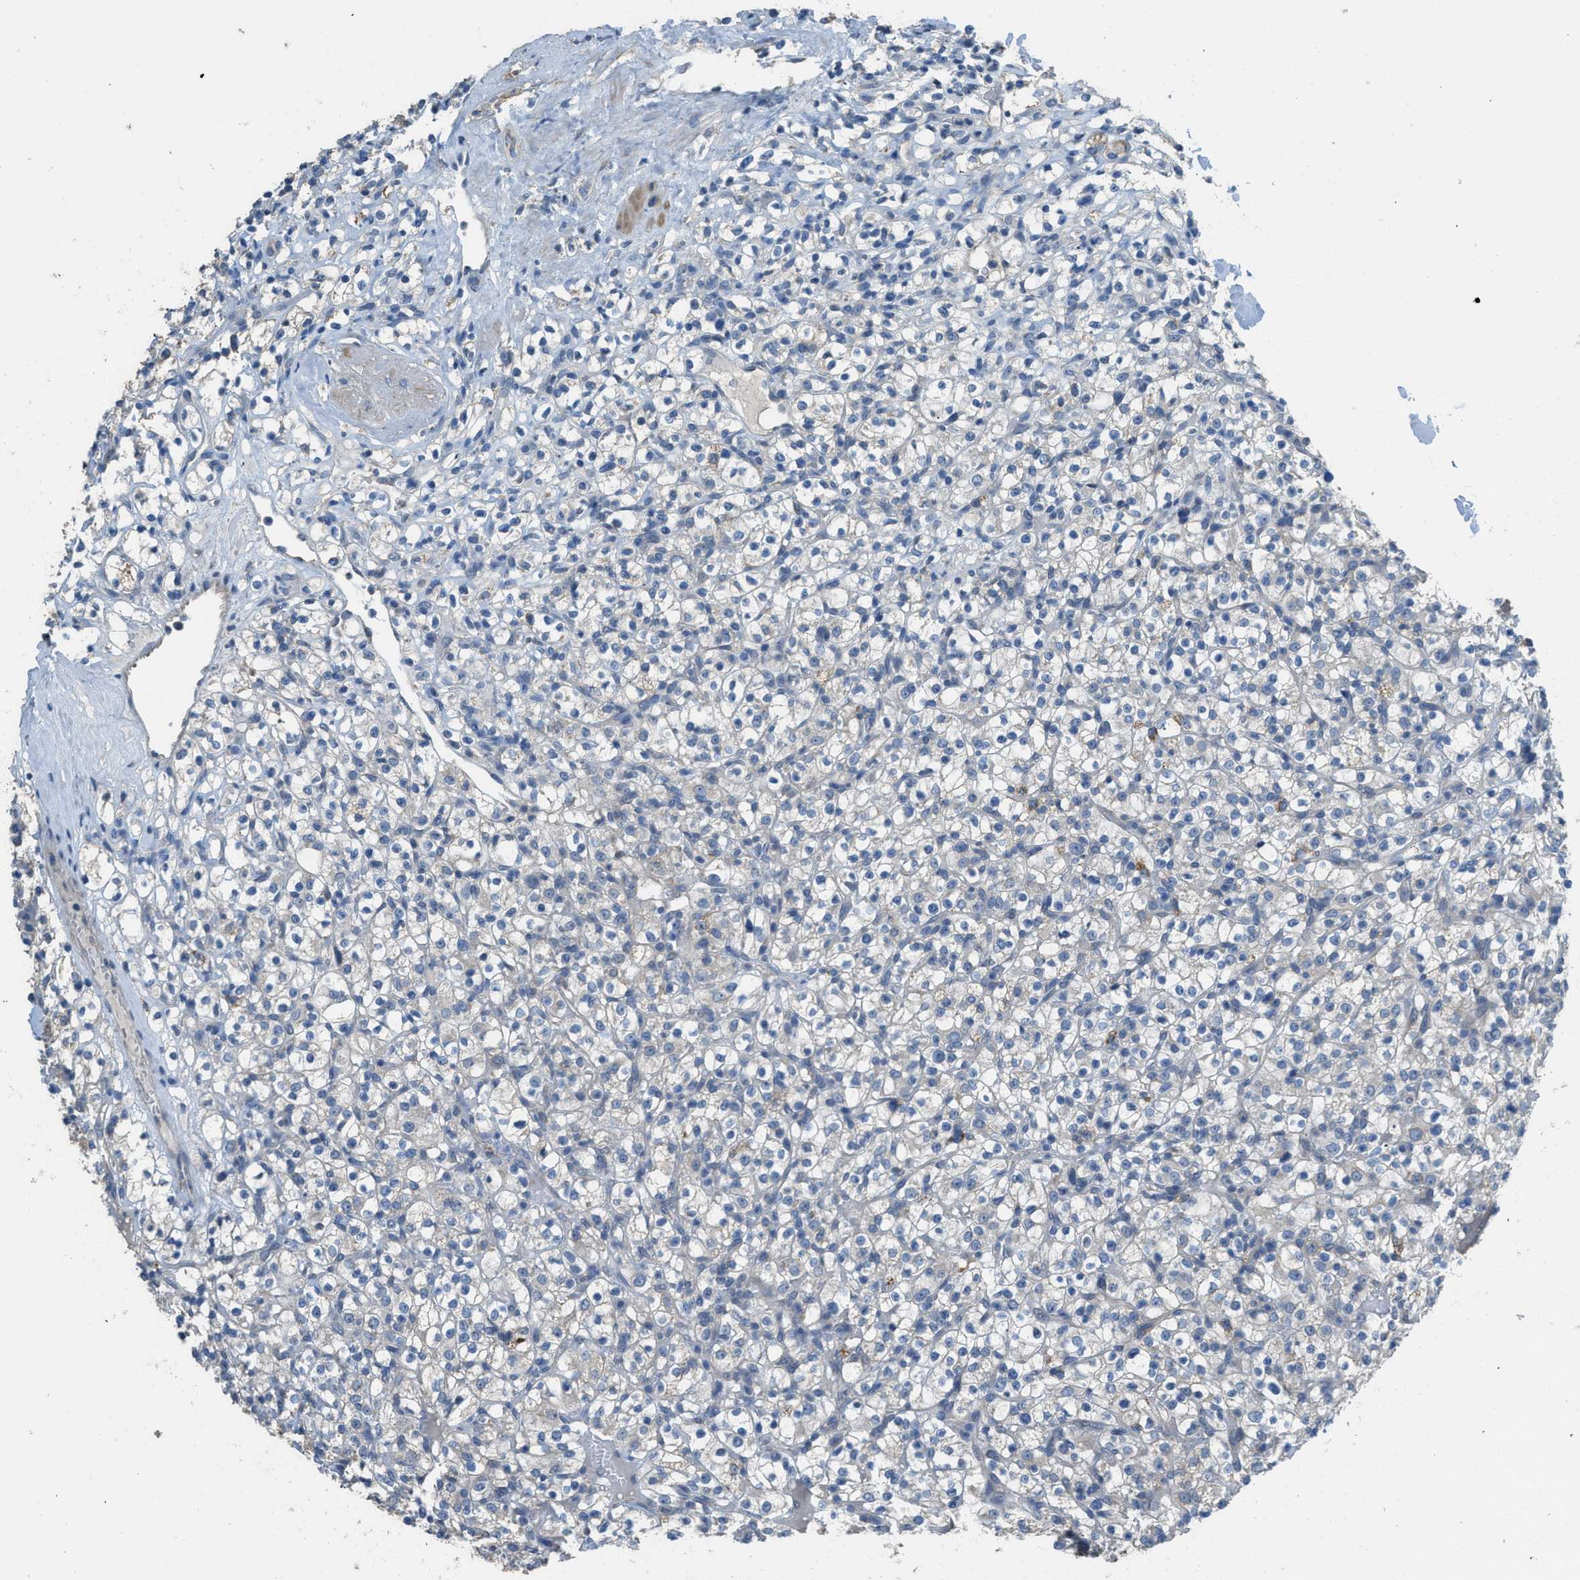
{"staining": {"intensity": "negative", "quantity": "none", "location": "none"}, "tissue": "renal cancer", "cell_type": "Tumor cells", "image_type": "cancer", "snomed": [{"axis": "morphology", "description": "Normal tissue, NOS"}, {"axis": "morphology", "description": "Adenocarcinoma, NOS"}, {"axis": "topography", "description": "Kidney"}], "caption": "An IHC photomicrograph of renal cancer is shown. There is no staining in tumor cells of renal cancer.", "gene": "TIMD4", "patient": {"sex": "female", "age": 72}}